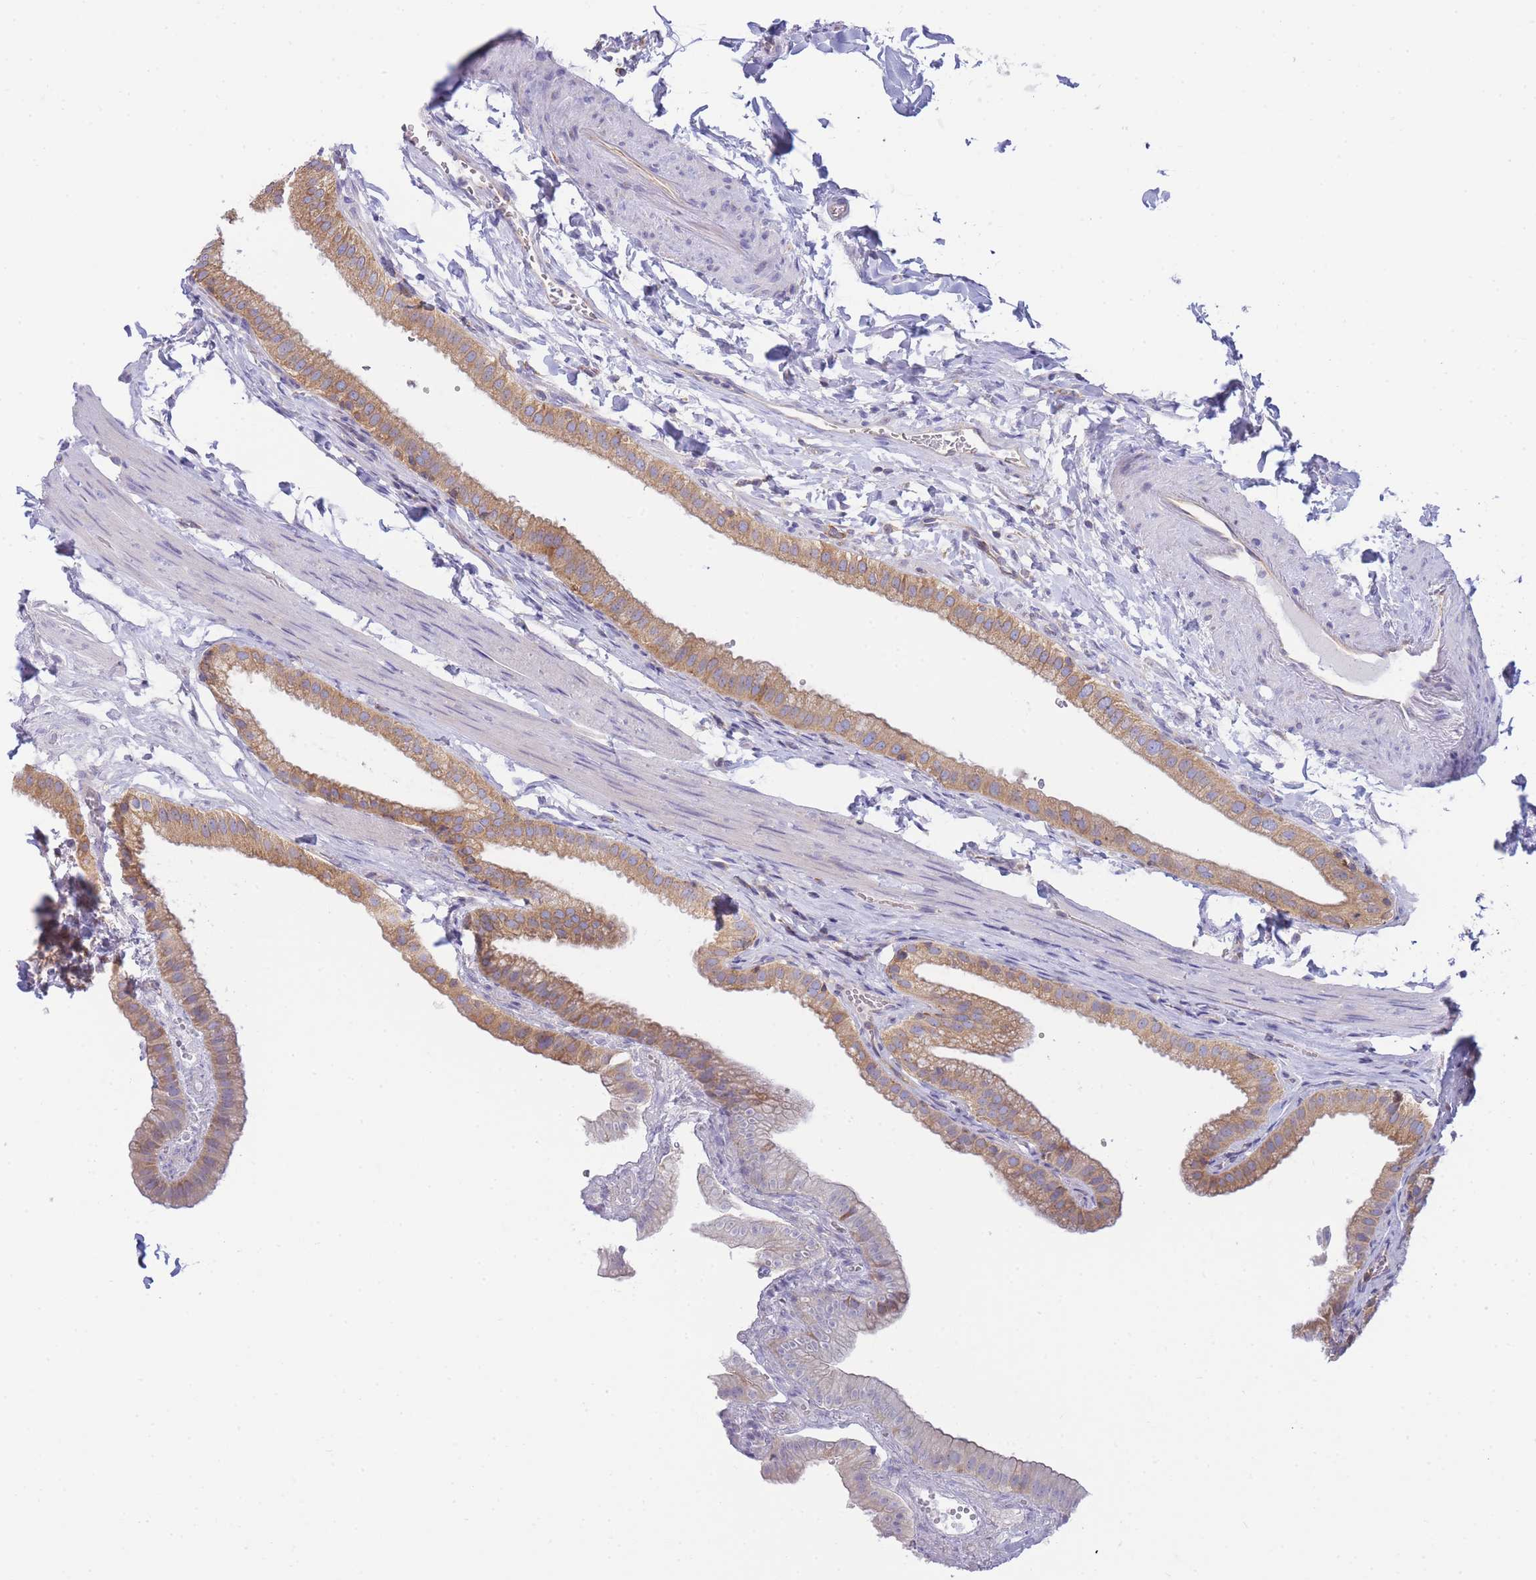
{"staining": {"intensity": "moderate", "quantity": ">75%", "location": "cytoplasmic/membranous"}, "tissue": "gallbladder", "cell_type": "Glandular cells", "image_type": "normal", "snomed": [{"axis": "morphology", "description": "Normal tissue, NOS"}, {"axis": "topography", "description": "Gallbladder"}], "caption": "Immunohistochemistry (IHC) staining of unremarkable gallbladder, which demonstrates medium levels of moderate cytoplasmic/membranous positivity in about >75% of glandular cells indicating moderate cytoplasmic/membranous protein expression. The staining was performed using DAB (brown) for protein detection and nuclei were counterstained in hematoxylin (blue).", "gene": "SH2B2", "patient": {"sex": "female", "age": 61}}